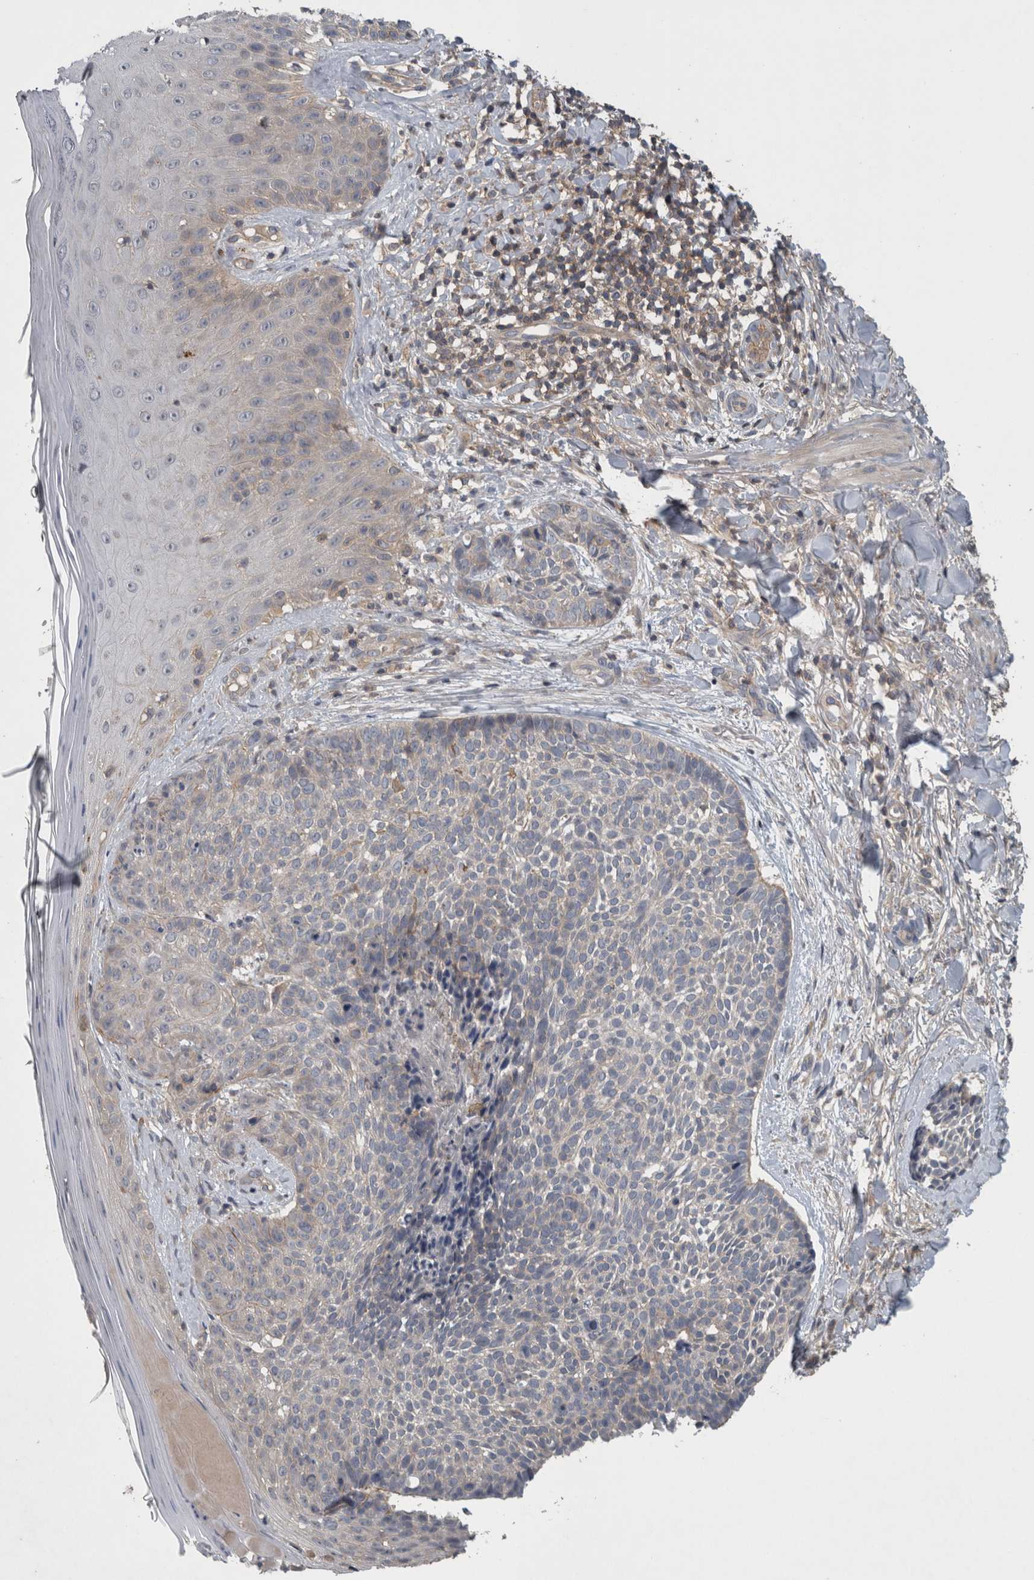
{"staining": {"intensity": "negative", "quantity": "none", "location": "none"}, "tissue": "skin cancer", "cell_type": "Tumor cells", "image_type": "cancer", "snomed": [{"axis": "morphology", "description": "Normal tissue, NOS"}, {"axis": "morphology", "description": "Basal cell carcinoma"}, {"axis": "topography", "description": "Skin"}], "caption": "A histopathology image of human basal cell carcinoma (skin) is negative for staining in tumor cells. (Immunohistochemistry, brightfield microscopy, high magnification).", "gene": "SCARA5", "patient": {"sex": "male", "age": 67}}